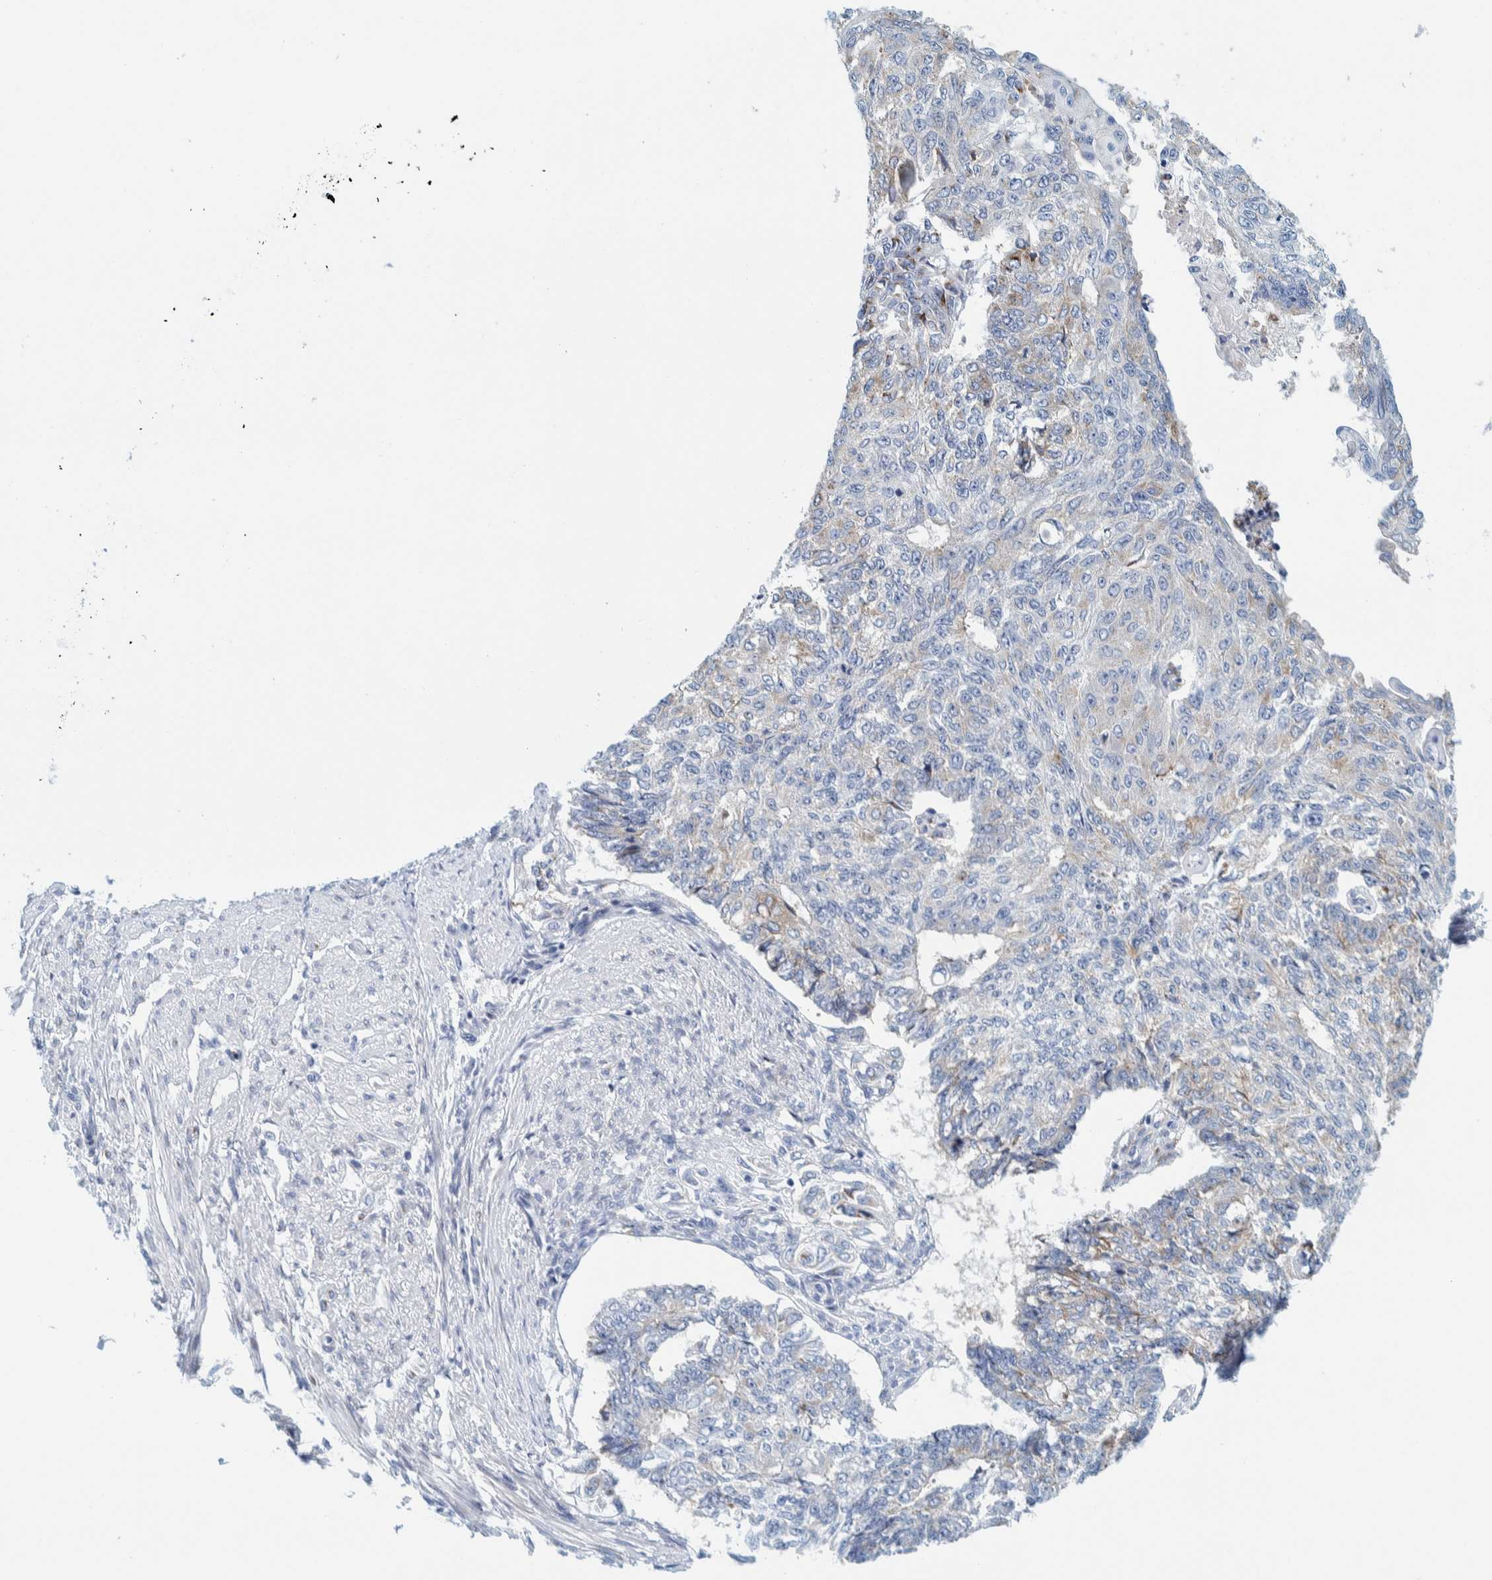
{"staining": {"intensity": "negative", "quantity": "none", "location": "none"}, "tissue": "endometrial cancer", "cell_type": "Tumor cells", "image_type": "cancer", "snomed": [{"axis": "morphology", "description": "Adenocarcinoma, NOS"}, {"axis": "topography", "description": "Endometrium"}], "caption": "Protein analysis of endometrial cancer (adenocarcinoma) exhibits no significant expression in tumor cells. (Brightfield microscopy of DAB (3,3'-diaminobenzidine) immunohistochemistry at high magnification).", "gene": "MOG", "patient": {"sex": "female", "age": 32}}